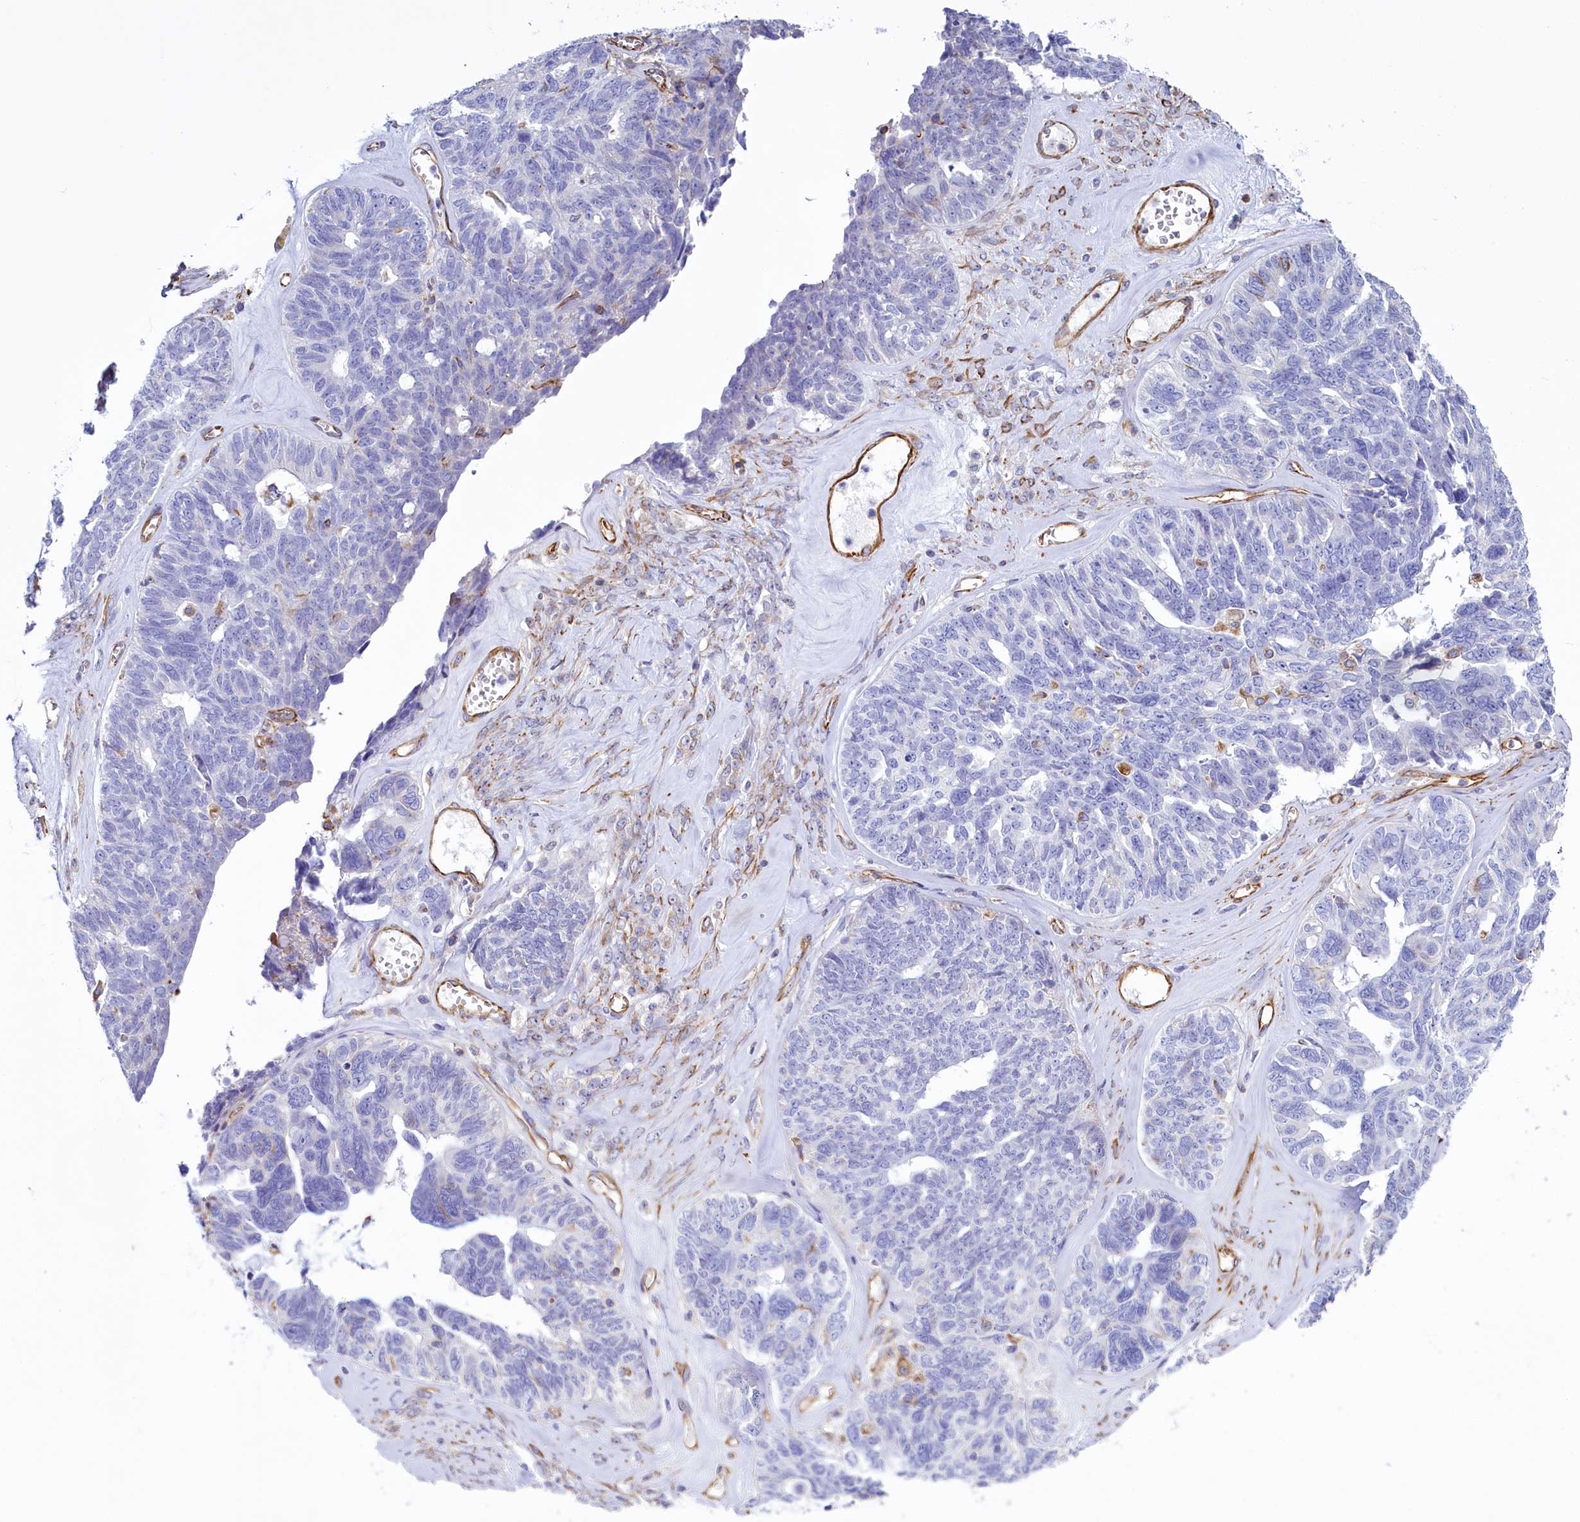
{"staining": {"intensity": "negative", "quantity": "none", "location": "none"}, "tissue": "ovarian cancer", "cell_type": "Tumor cells", "image_type": "cancer", "snomed": [{"axis": "morphology", "description": "Cystadenocarcinoma, serous, NOS"}, {"axis": "topography", "description": "Ovary"}], "caption": "Immunohistochemistry image of neoplastic tissue: ovarian cancer (serous cystadenocarcinoma) stained with DAB (3,3'-diaminobenzidine) exhibits no significant protein staining in tumor cells. Nuclei are stained in blue.", "gene": "CD99", "patient": {"sex": "female", "age": 79}}